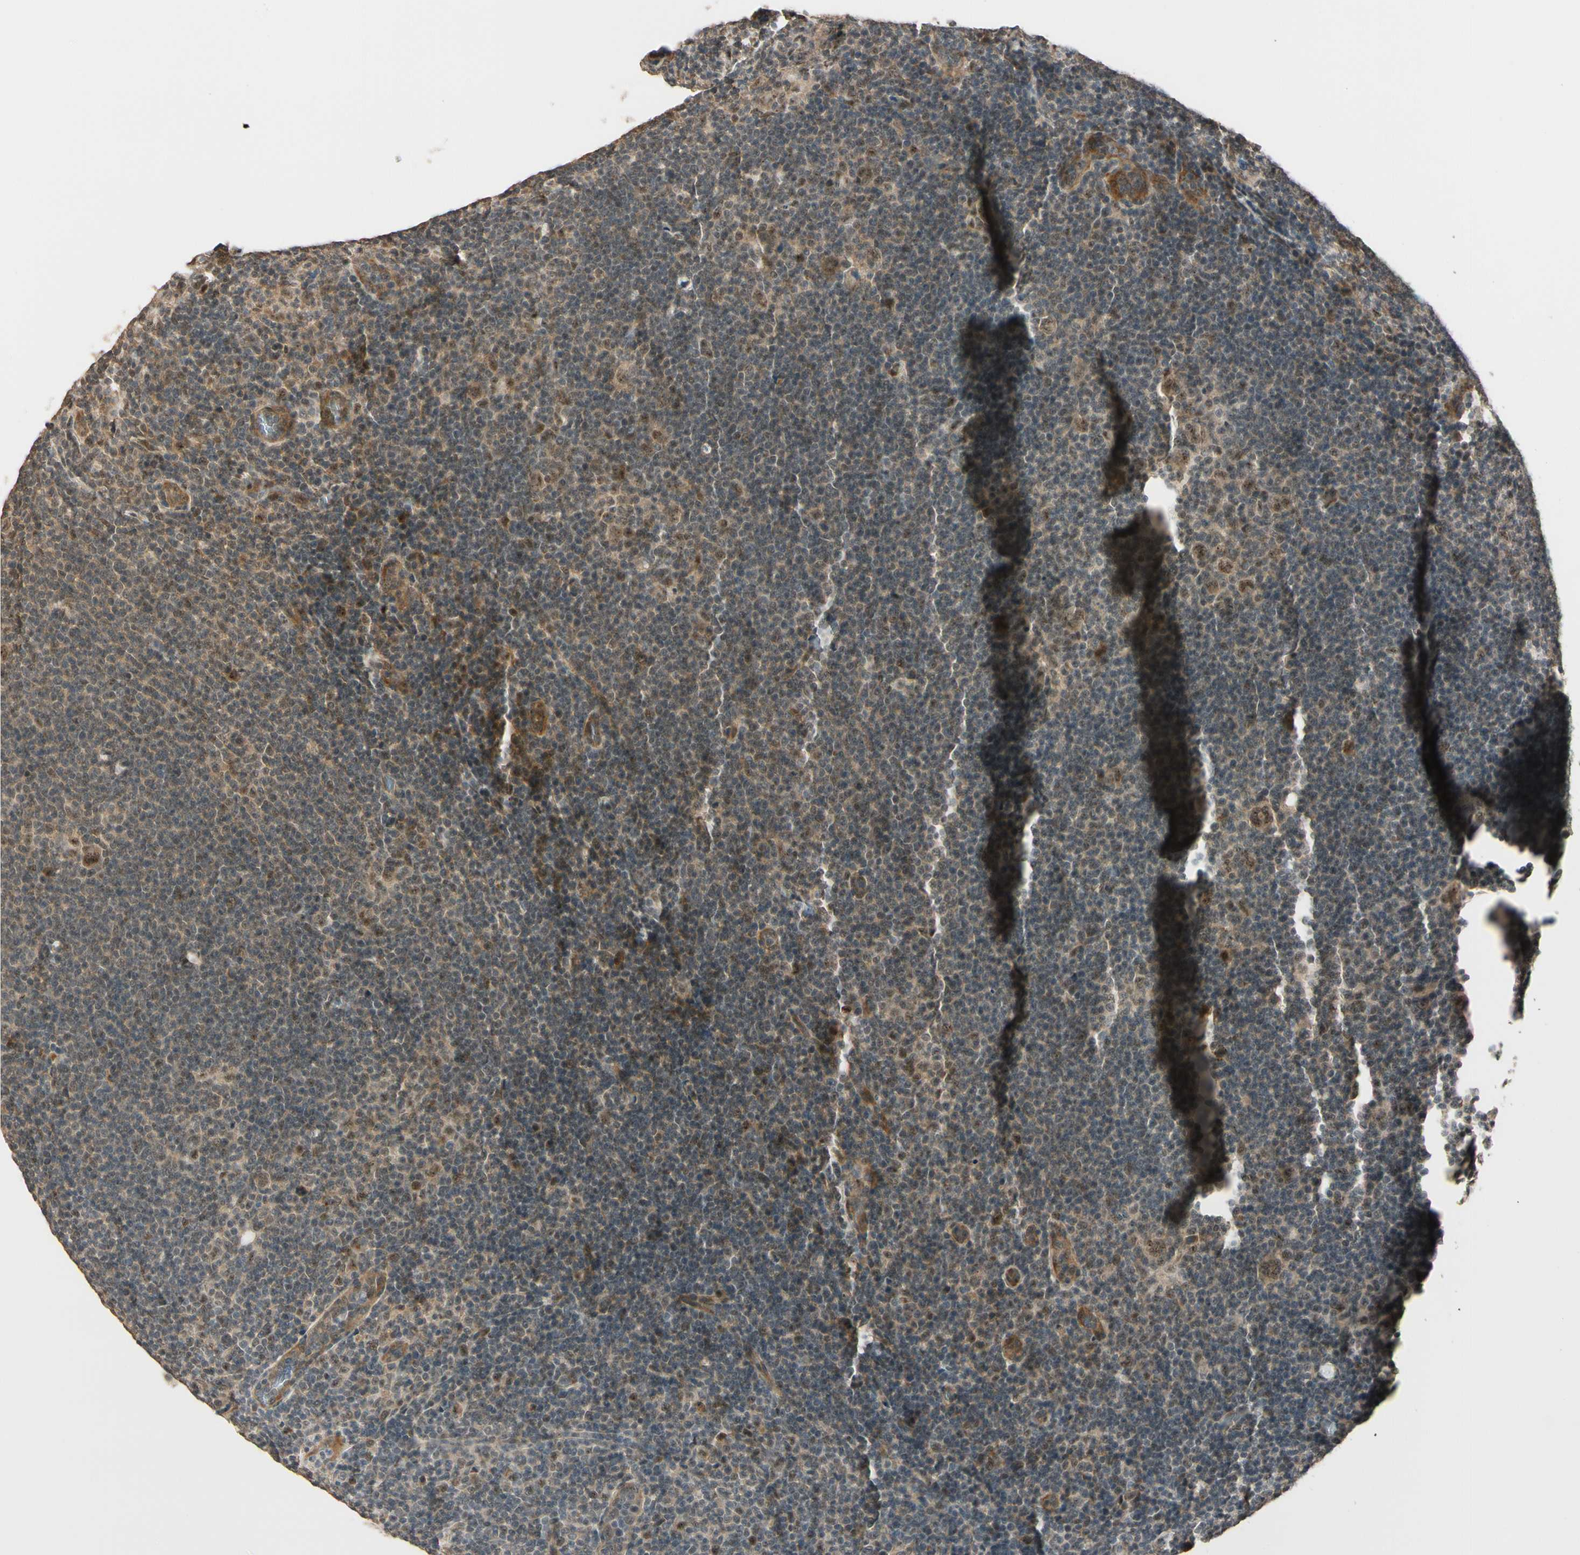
{"staining": {"intensity": "moderate", "quantity": ">75%", "location": "cytoplasmic/membranous"}, "tissue": "lymphoma", "cell_type": "Tumor cells", "image_type": "cancer", "snomed": [{"axis": "morphology", "description": "Hodgkin's disease, NOS"}, {"axis": "topography", "description": "Lymph node"}], "caption": "High-power microscopy captured an immunohistochemistry (IHC) micrograph of Hodgkin's disease, revealing moderate cytoplasmic/membranous expression in about >75% of tumor cells.", "gene": "MCPH1", "patient": {"sex": "female", "age": 57}}